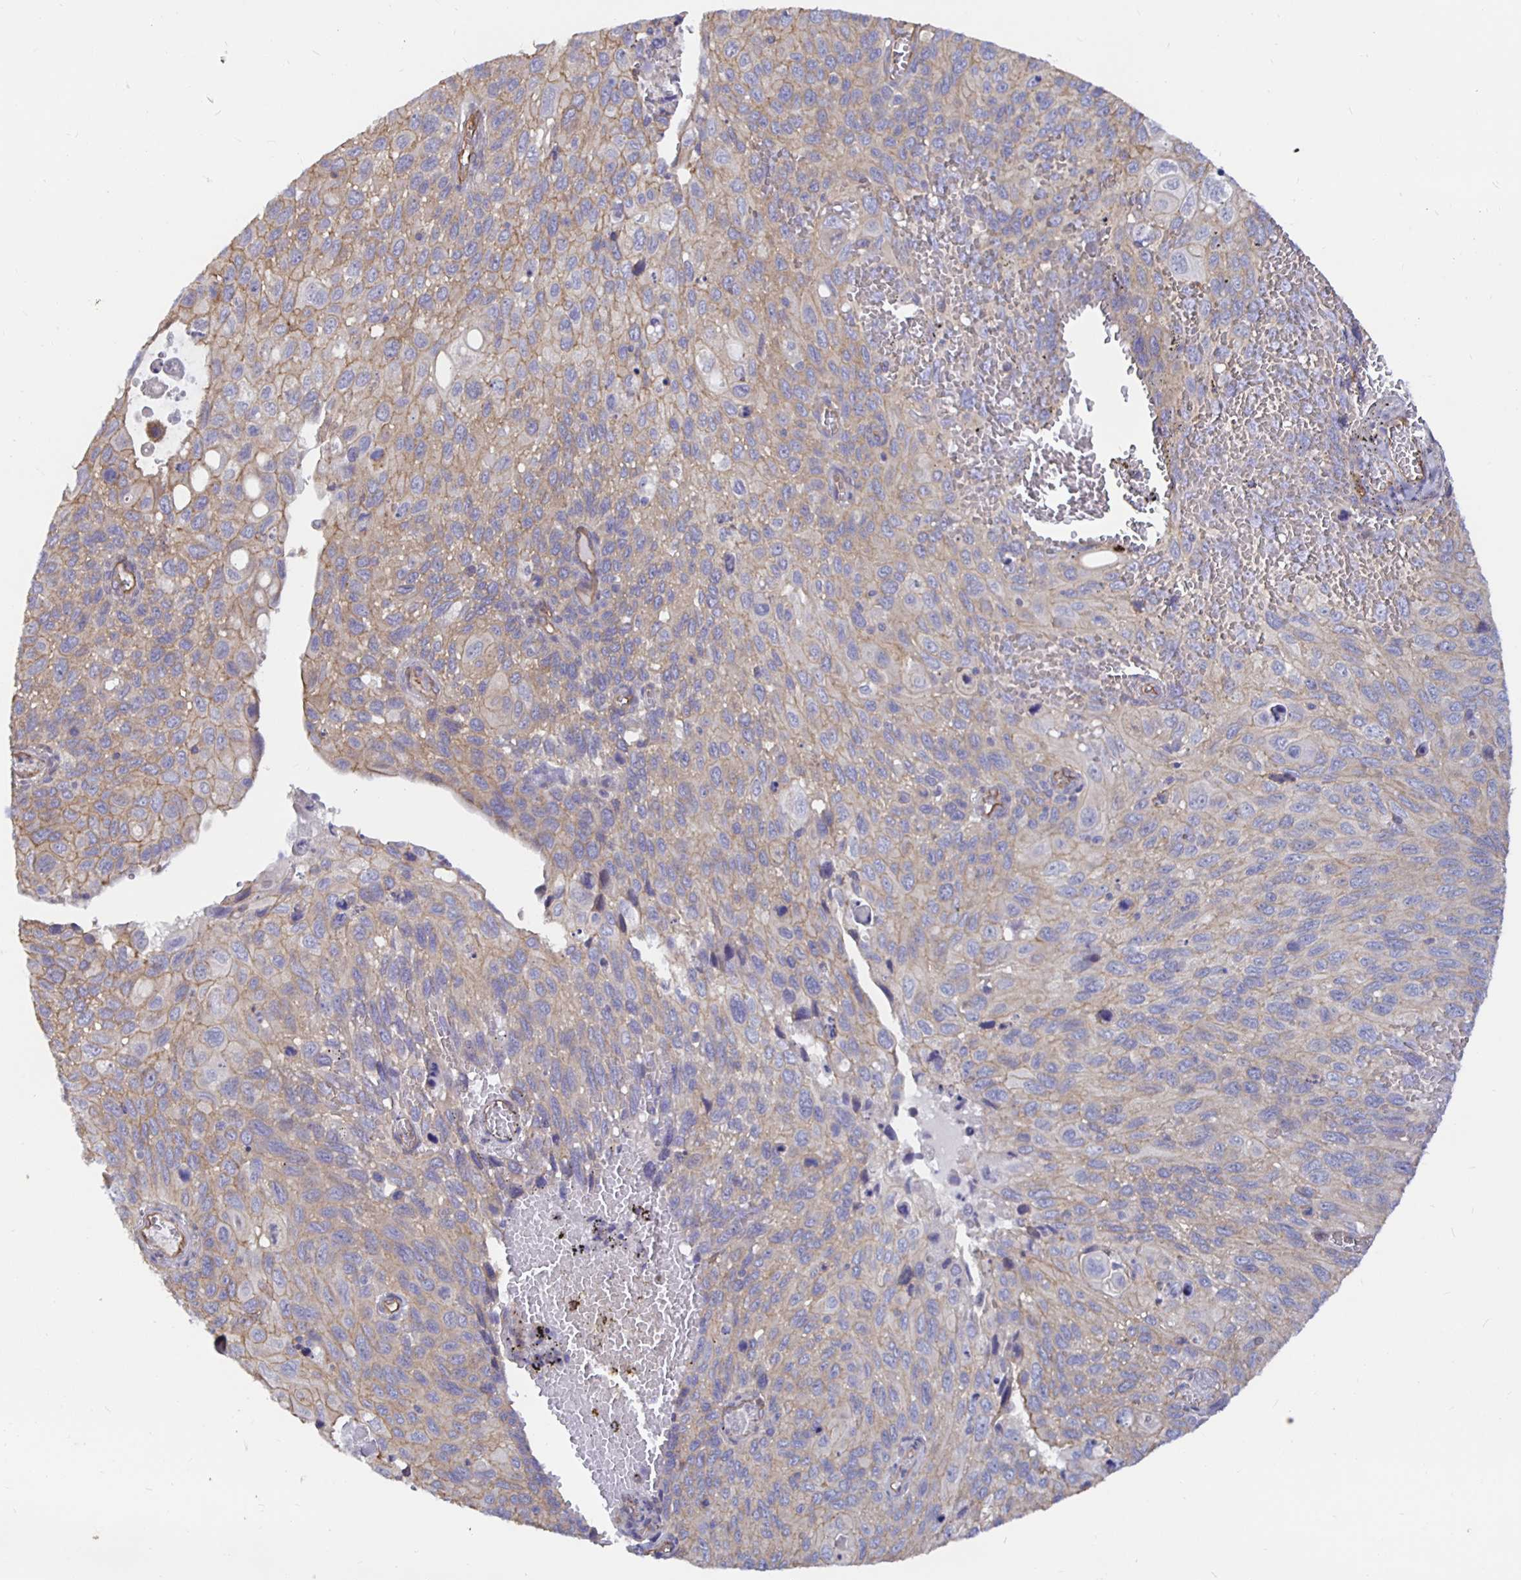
{"staining": {"intensity": "weak", "quantity": "25%-75%", "location": "cytoplasmic/membranous"}, "tissue": "cervical cancer", "cell_type": "Tumor cells", "image_type": "cancer", "snomed": [{"axis": "morphology", "description": "Squamous cell carcinoma, NOS"}, {"axis": "topography", "description": "Cervix"}], "caption": "Cervical cancer stained for a protein shows weak cytoplasmic/membranous positivity in tumor cells.", "gene": "ARHGEF39", "patient": {"sex": "female", "age": 70}}